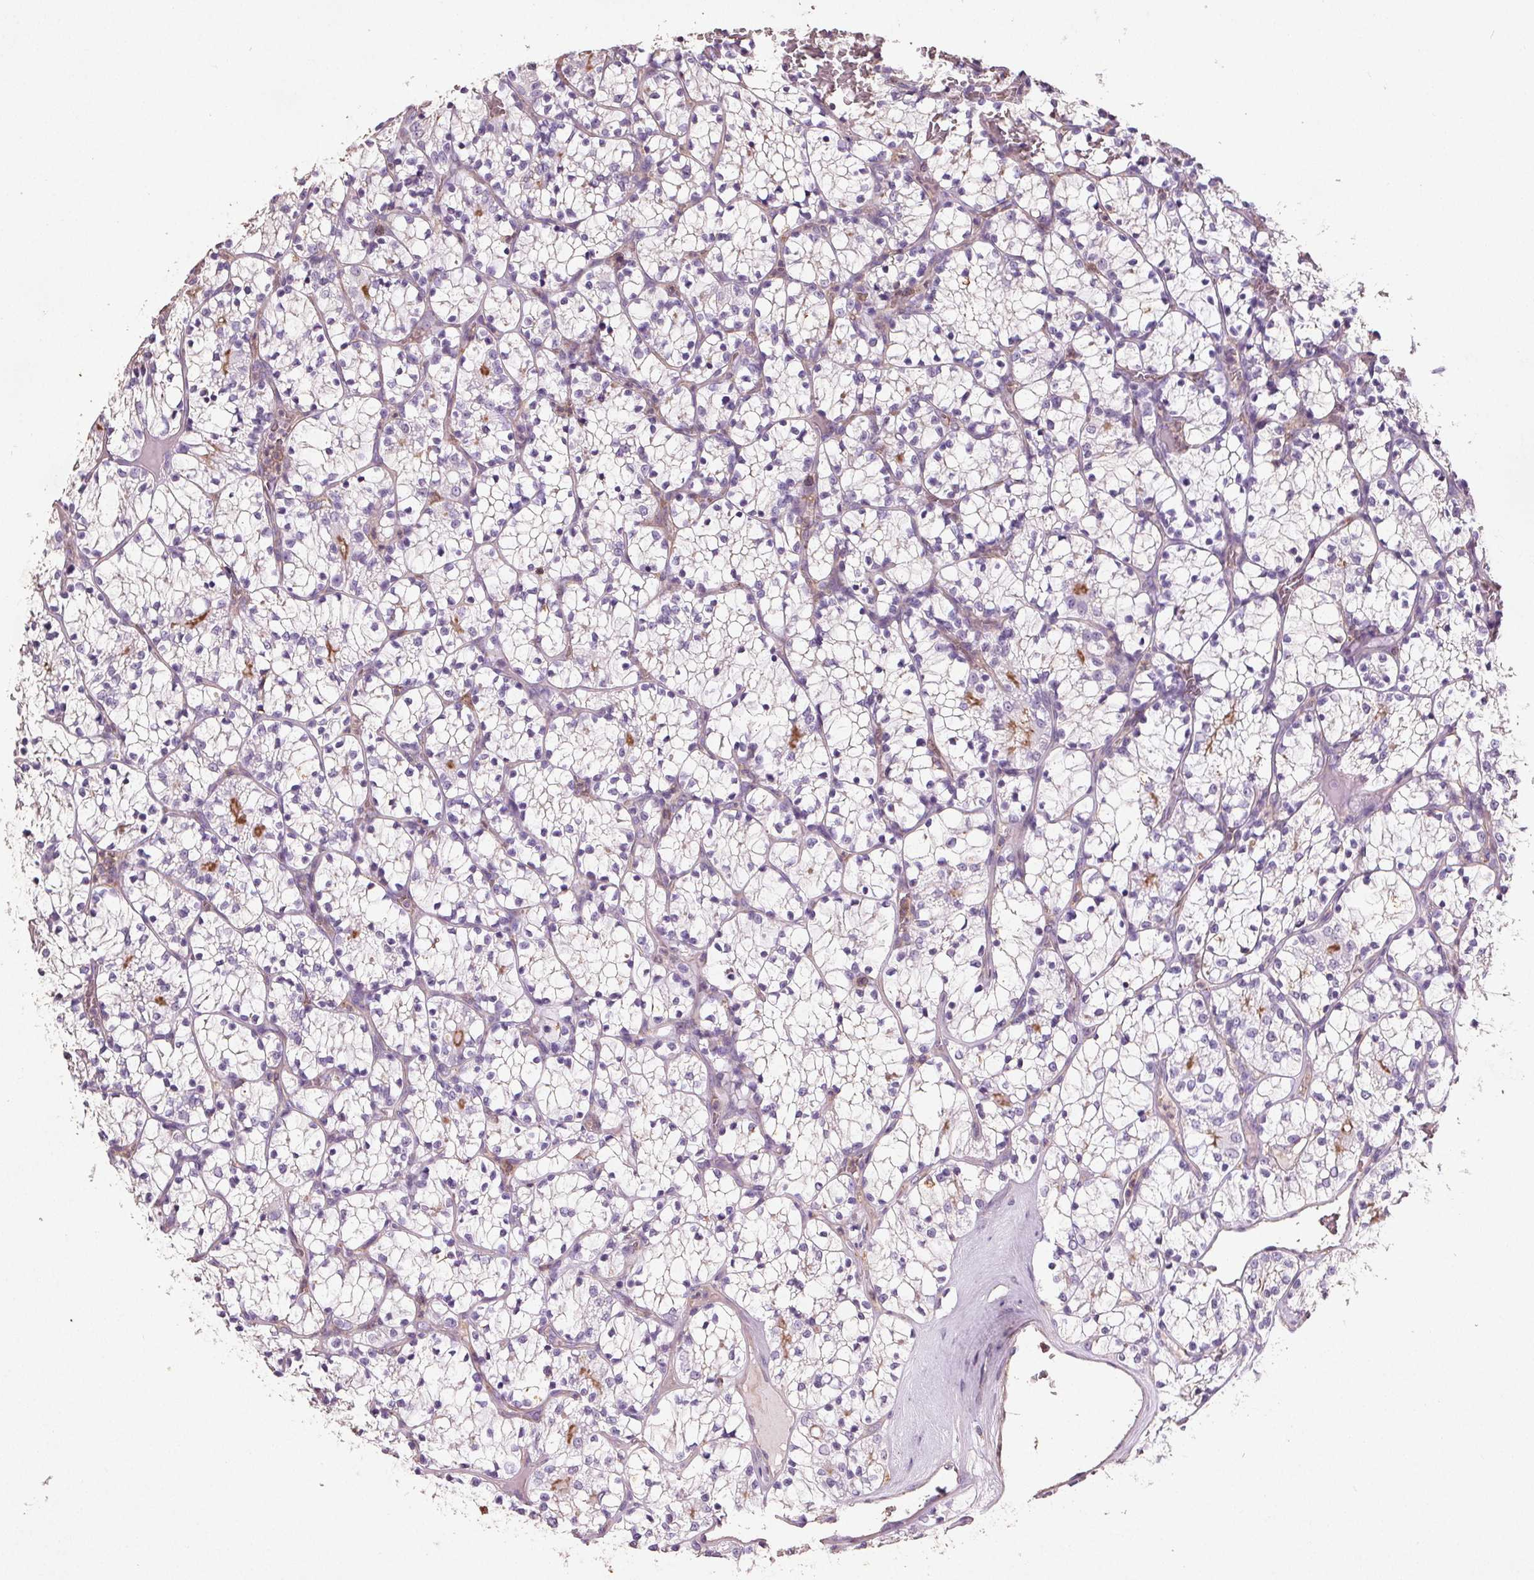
{"staining": {"intensity": "negative", "quantity": "none", "location": "none"}, "tissue": "renal cancer", "cell_type": "Tumor cells", "image_type": "cancer", "snomed": [{"axis": "morphology", "description": "Adenocarcinoma, NOS"}, {"axis": "topography", "description": "Kidney"}], "caption": "A micrograph of renal cancer stained for a protein exhibits no brown staining in tumor cells. Nuclei are stained in blue.", "gene": "C19orf84", "patient": {"sex": "female", "age": 69}}